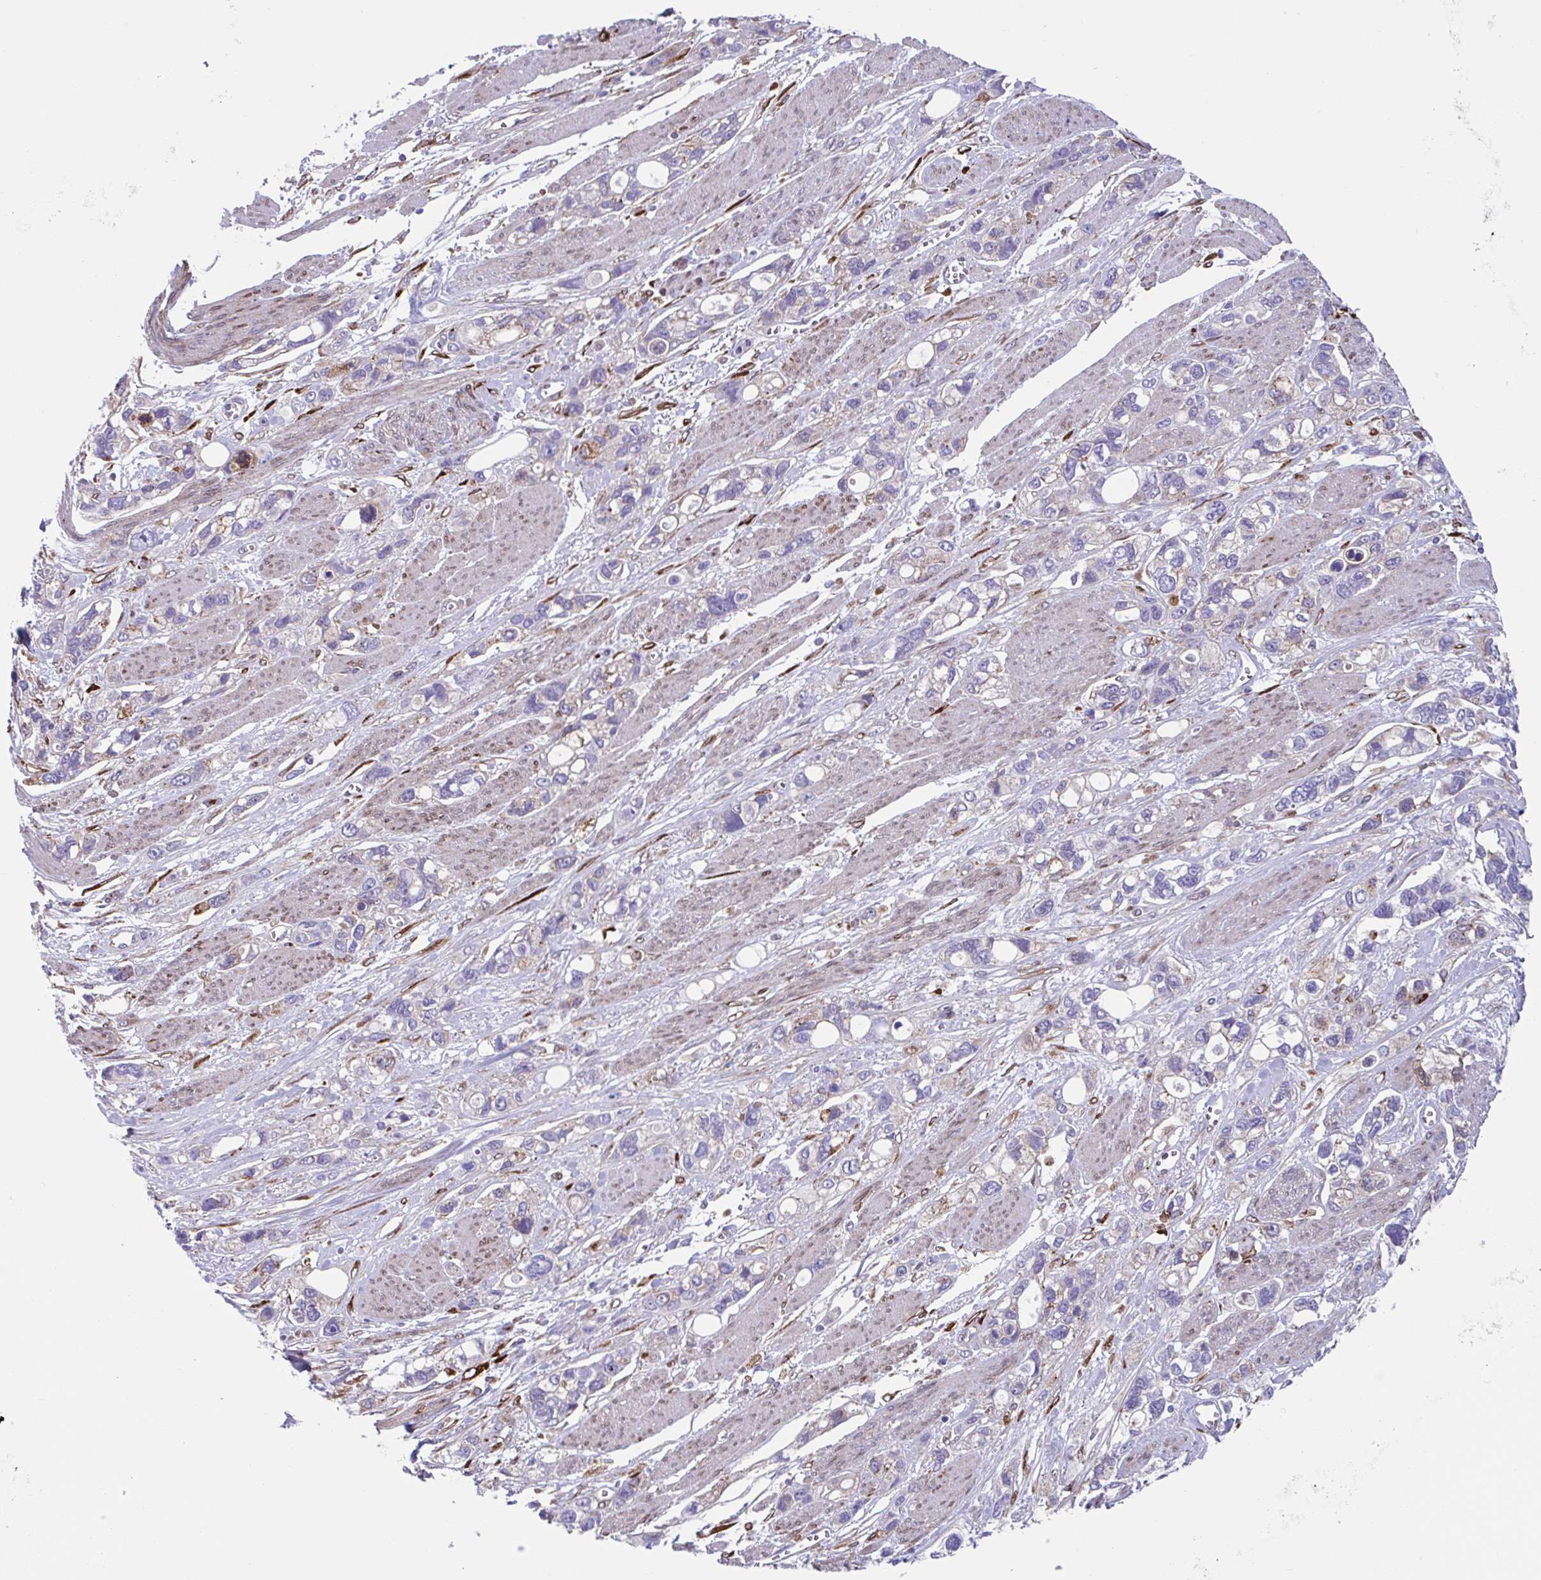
{"staining": {"intensity": "moderate", "quantity": "25%-75%", "location": "cytoplasmic/membranous"}, "tissue": "stomach cancer", "cell_type": "Tumor cells", "image_type": "cancer", "snomed": [{"axis": "morphology", "description": "Adenocarcinoma, NOS"}, {"axis": "topography", "description": "Stomach, upper"}], "caption": "IHC staining of stomach cancer (adenocarcinoma), which displays medium levels of moderate cytoplasmic/membranous staining in about 25%-75% of tumor cells indicating moderate cytoplasmic/membranous protein positivity. The staining was performed using DAB (brown) for protein detection and nuclei were counterstained in hematoxylin (blue).", "gene": "RFK", "patient": {"sex": "female", "age": 81}}